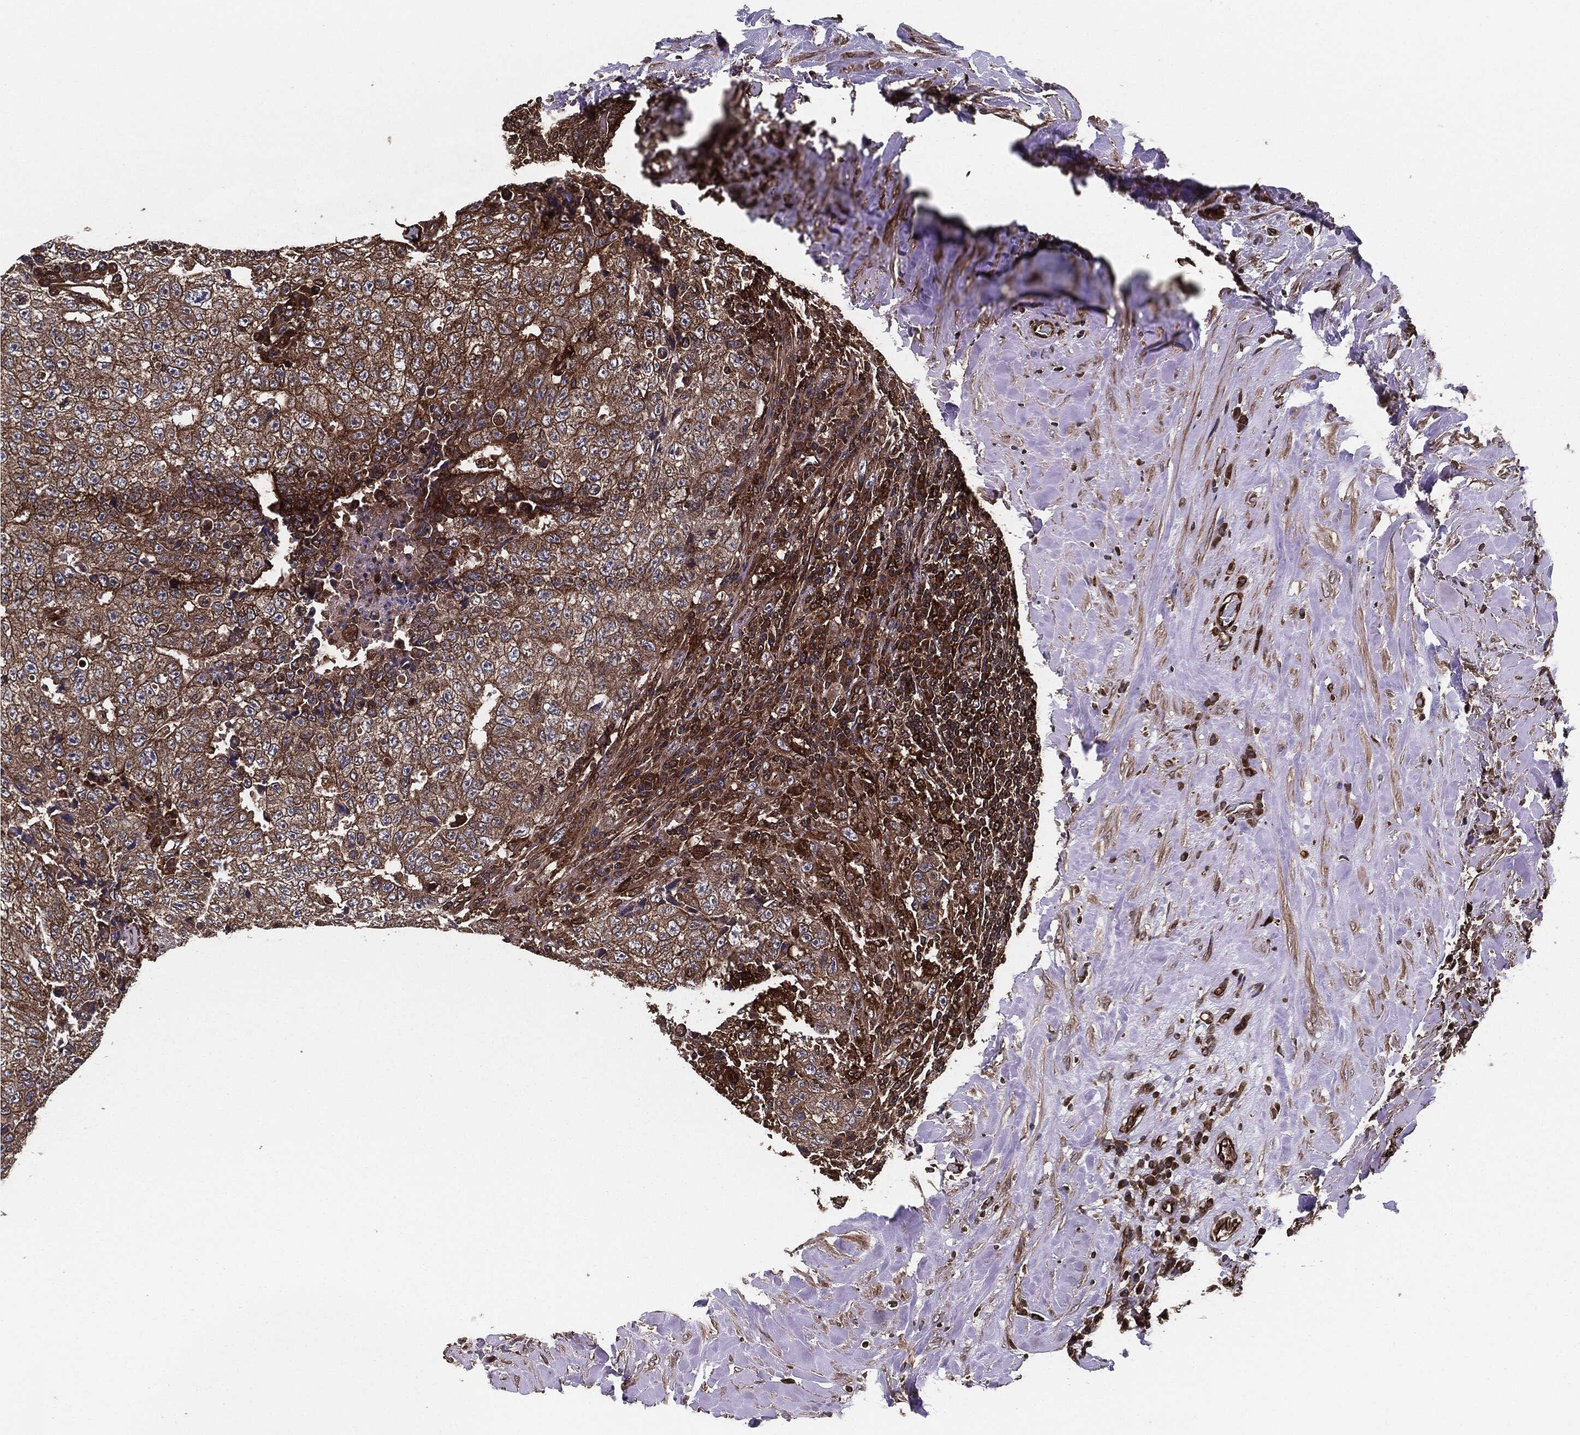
{"staining": {"intensity": "moderate", "quantity": ">75%", "location": "cytoplasmic/membranous"}, "tissue": "testis cancer", "cell_type": "Tumor cells", "image_type": "cancer", "snomed": [{"axis": "morphology", "description": "Necrosis, NOS"}, {"axis": "morphology", "description": "Carcinoma, Embryonal, NOS"}, {"axis": "topography", "description": "Testis"}], "caption": "A high-resolution photomicrograph shows immunohistochemistry (IHC) staining of embryonal carcinoma (testis), which exhibits moderate cytoplasmic/membranous expression in approximately >75% of tumor cells.", "gene": "RAP1GDS1", "patient": {"sex": "male", "age": 19}}